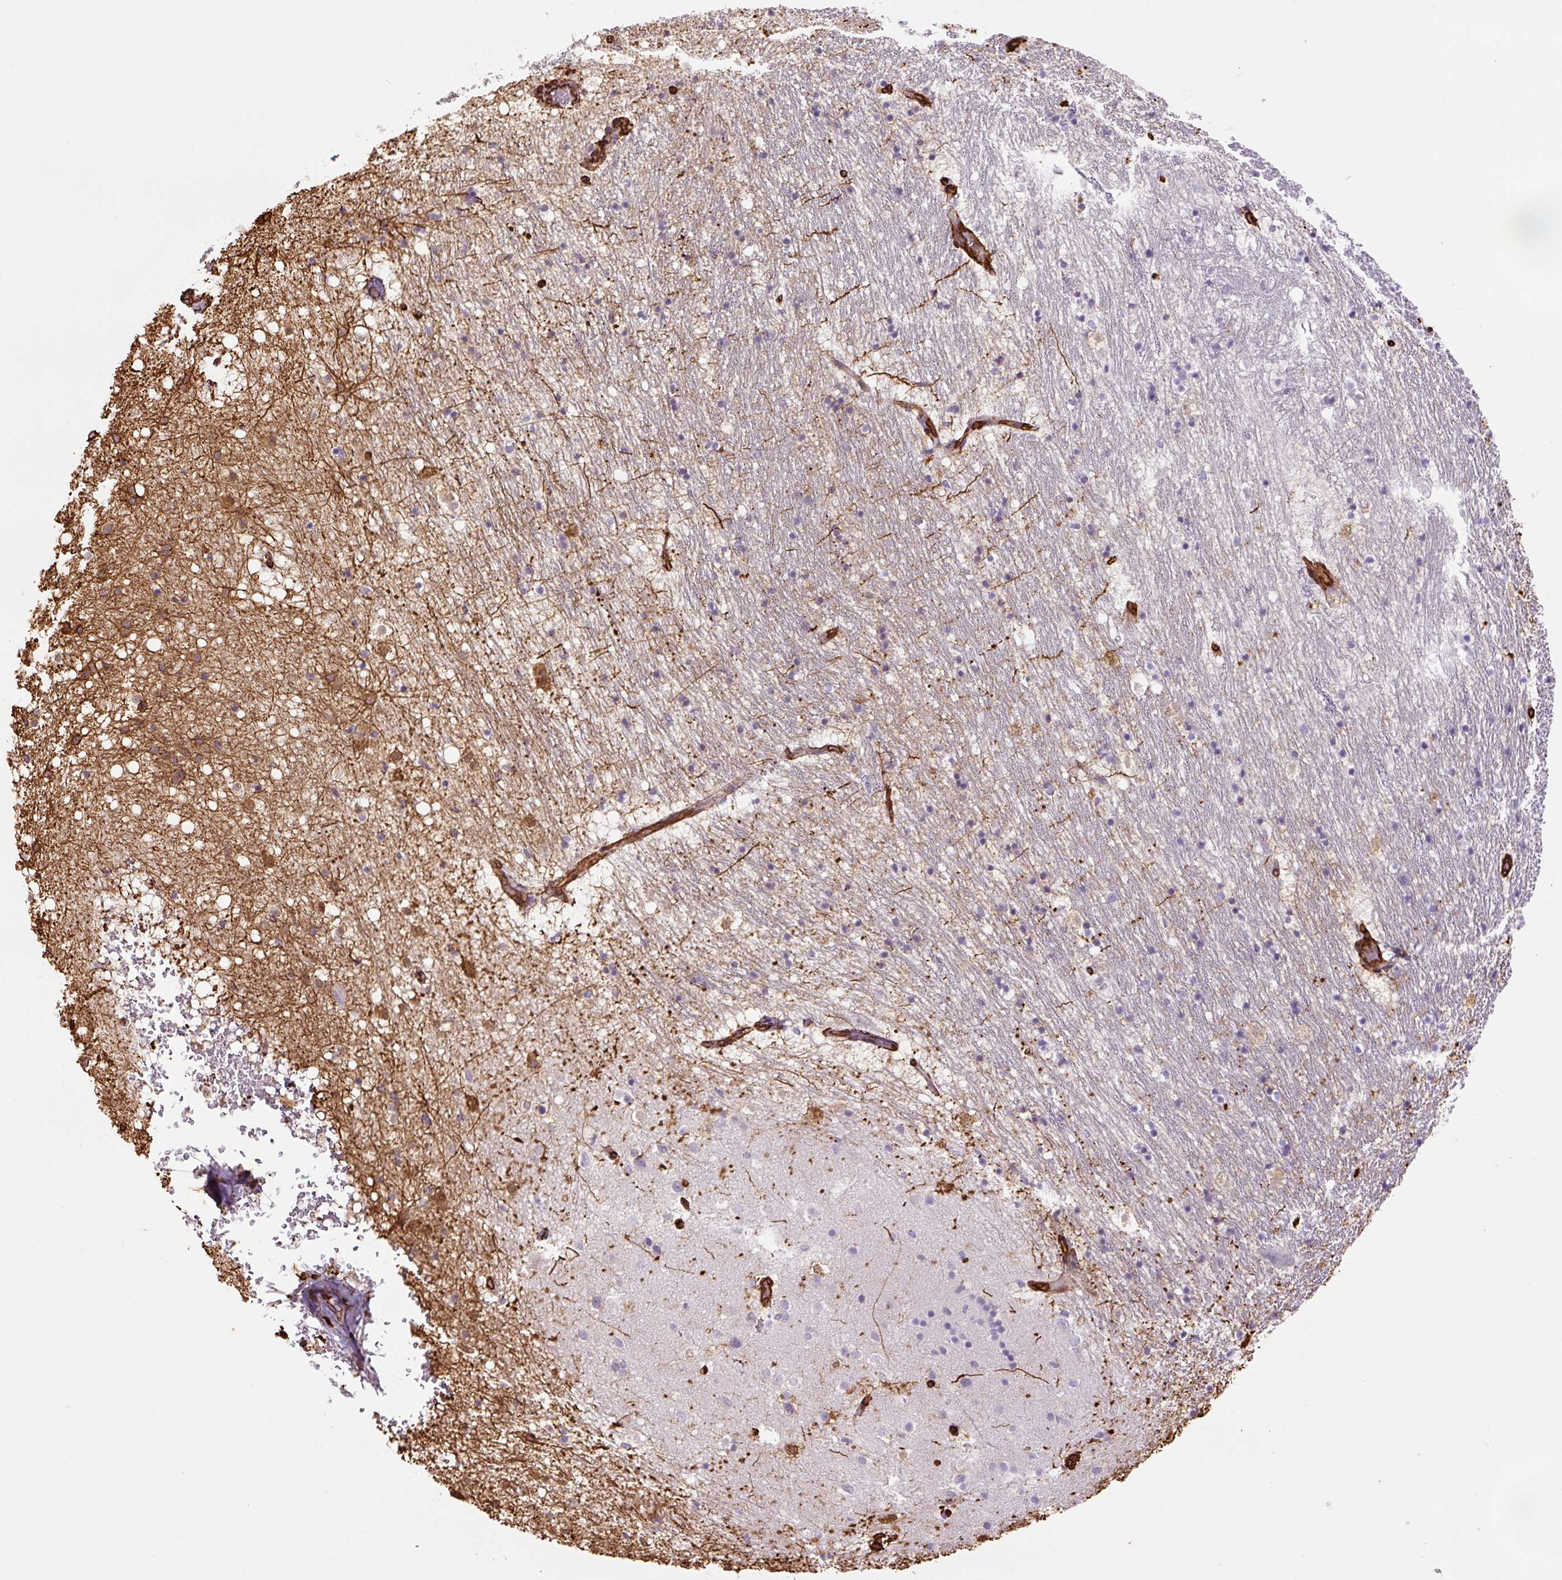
{"staining": {"intensity": "strong", "quantity": "<25%", "location": "cytoplasmic/membranous"}, "tissue": "caudate", "cell_type": "Glial cells", "image_type": "normal", "snomed": [{"axis": "morphology", "description": "Normal tissue, NOS"}, {"axis": "topography", "description": "Lateral ventricle wall"}], "caption": "Immunohistochemistry (IHC) of unremarkable human caudate displays medium levels of strong cytoplasmic/membranous positivity in approximately <25% of glial cells.", "gene": "VIM", "patient": {"sex": "male", "age": 37}}